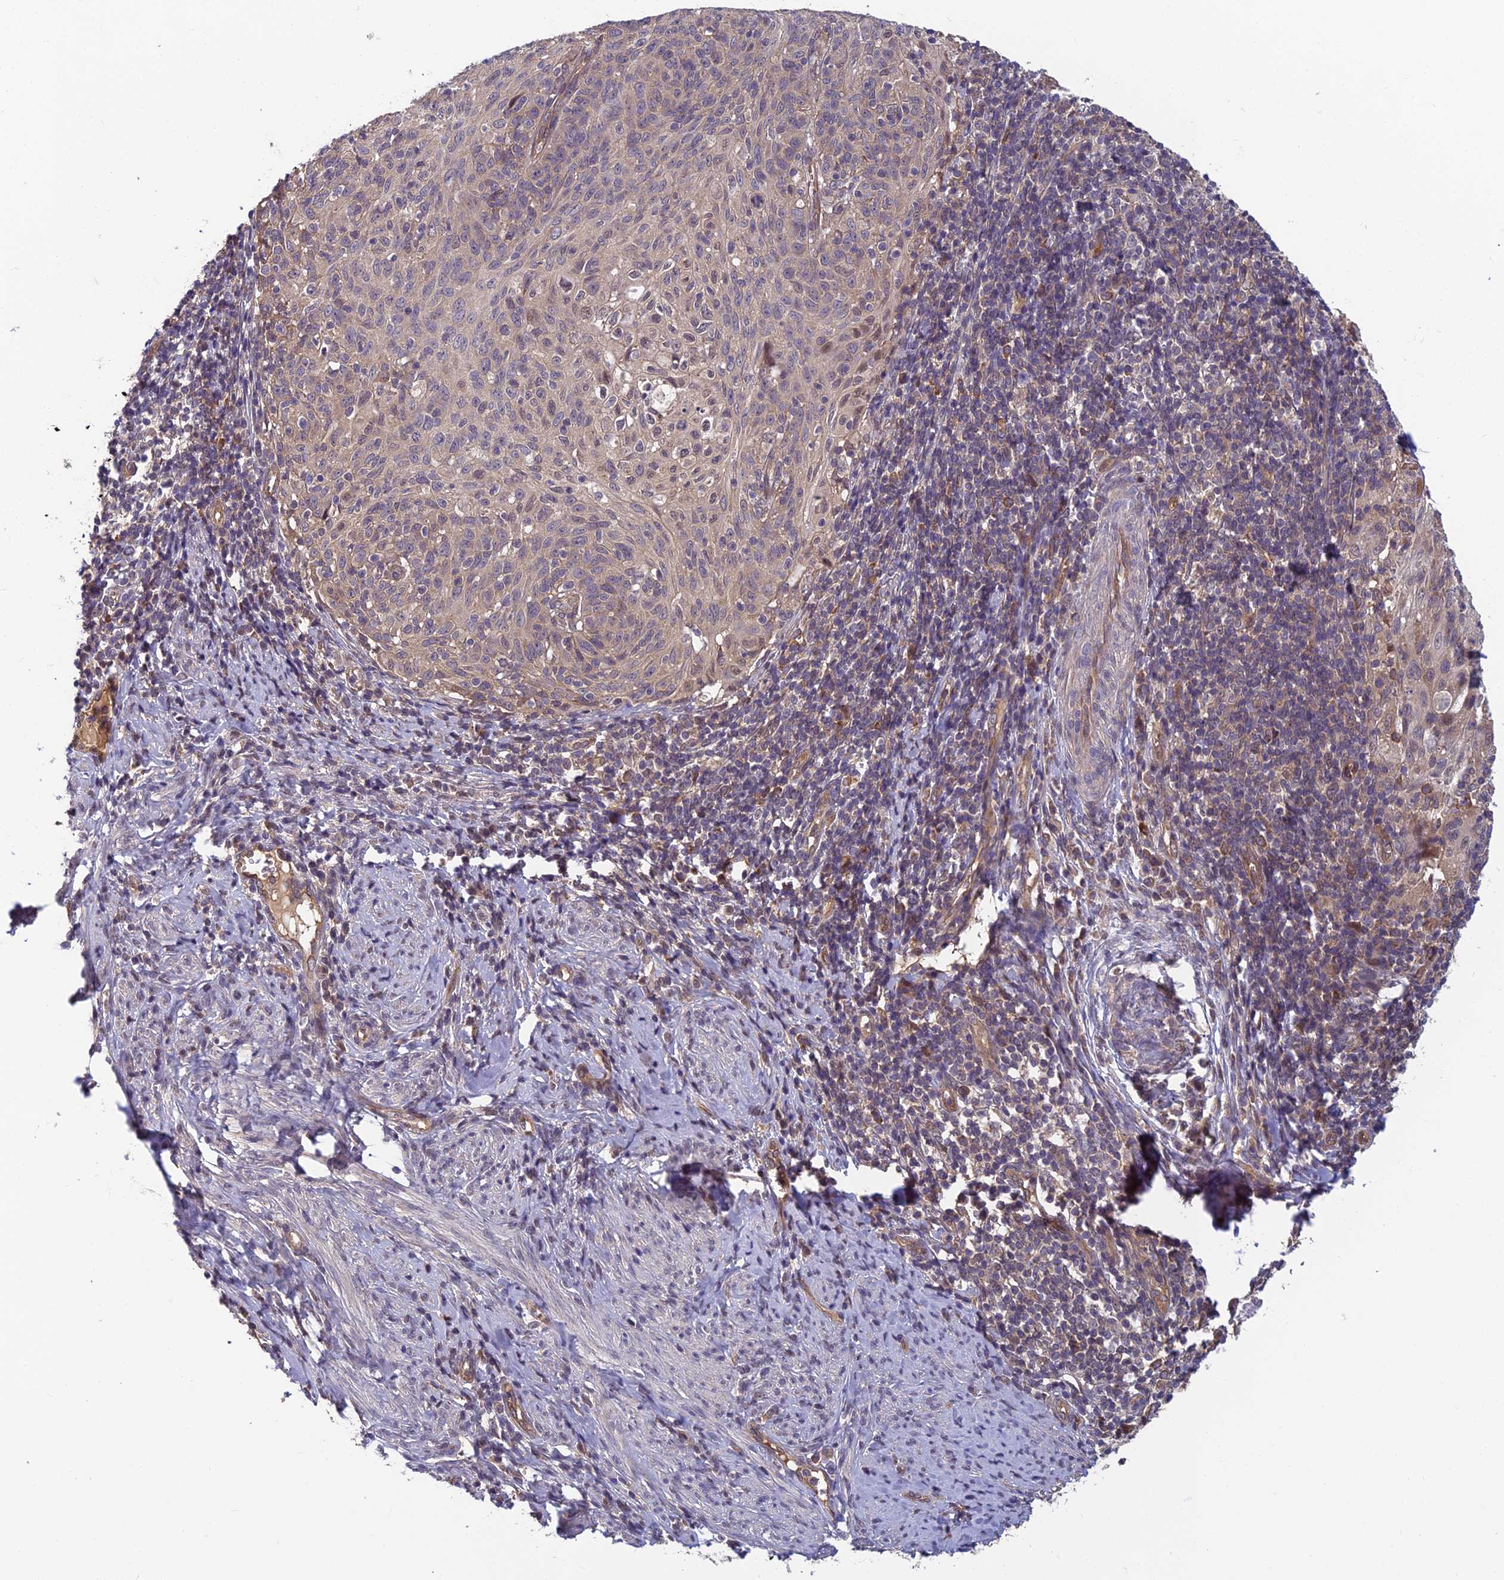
{"staining": {"intensity": "negative", "quantity": "none", "location": "none"}, "tissue": "cervical cancer", "cell_type": "Tumor cells", "image_type": "cancer", "snomed": [{"axis": "morphology", "description": "Squamous cell carcinoma, NOS"}, {"axis": "topography", "description": "Cervix"}], "caption": "IHC micrograph of neoplastic tissue: human cervical squamous cell carcinoma stained with DAB demonstrates no significant protein staining in tumor cells.", "gene": "PIKFYVE", "patient": {"sex": "female", "age": 70}}